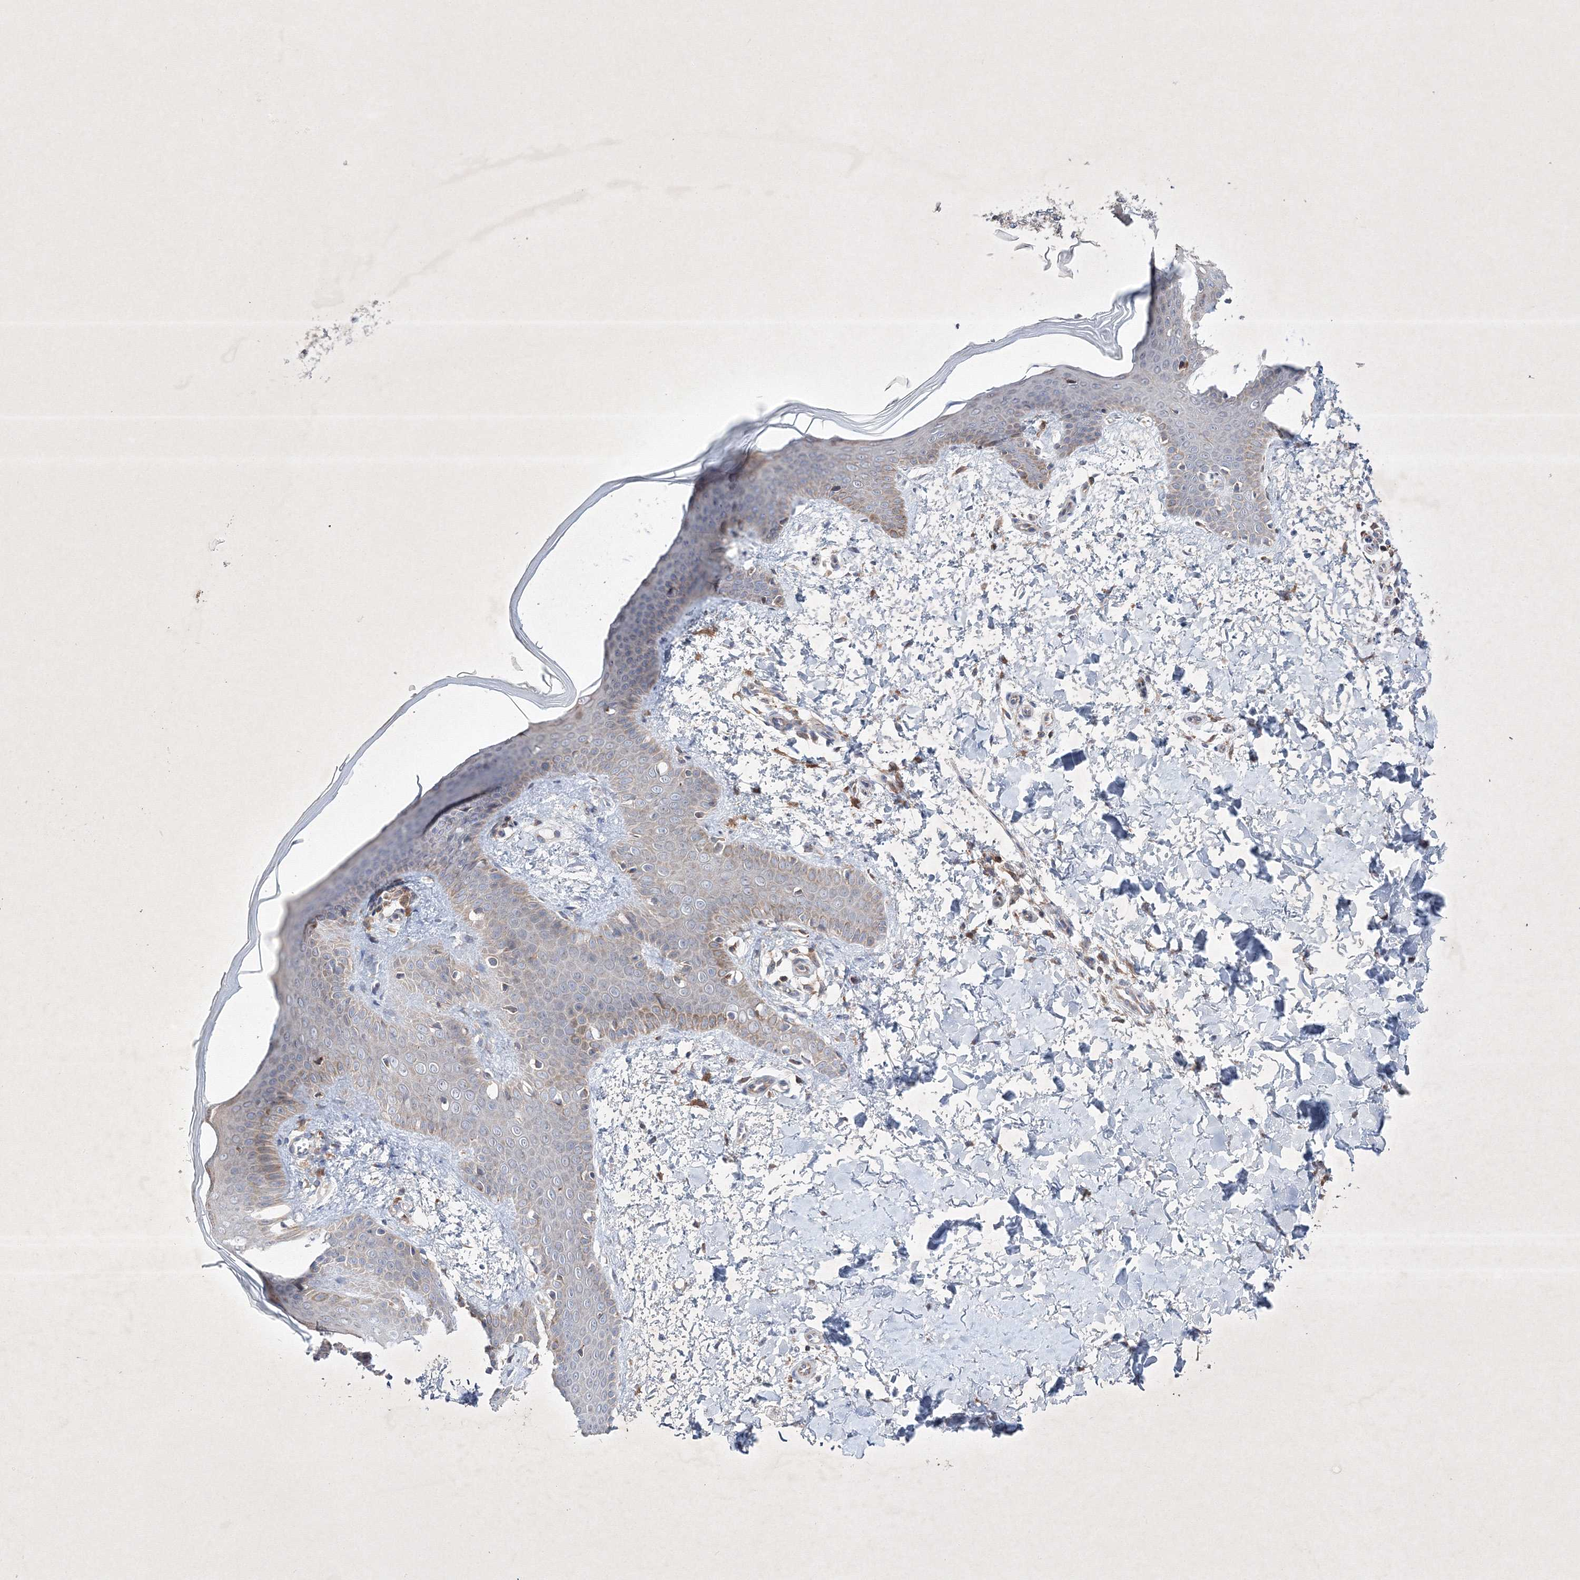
{"staining": {"intensity": "weak", "quantity": ">75%", "location": "cytoplasmic/membranous"}, "tissue": "skin", "cell_type": "Fibroblasts", "image_type": "normal", "snomed": [{"axis": "morphology", "description": "Normal tissue, NOS"}, {"axis": "topography", "description": "Skin"}], "caption": "A brown stain shows weak cytoplasmic/membranous staining of a protein in fibroblasts of normal skin. (Stains: DAB in brown, nuclei in blue, Microscopy: brightfield microscopy at high magnification).", "gene": "OPA1", "patient": {"sex": "male", "age": 36}}